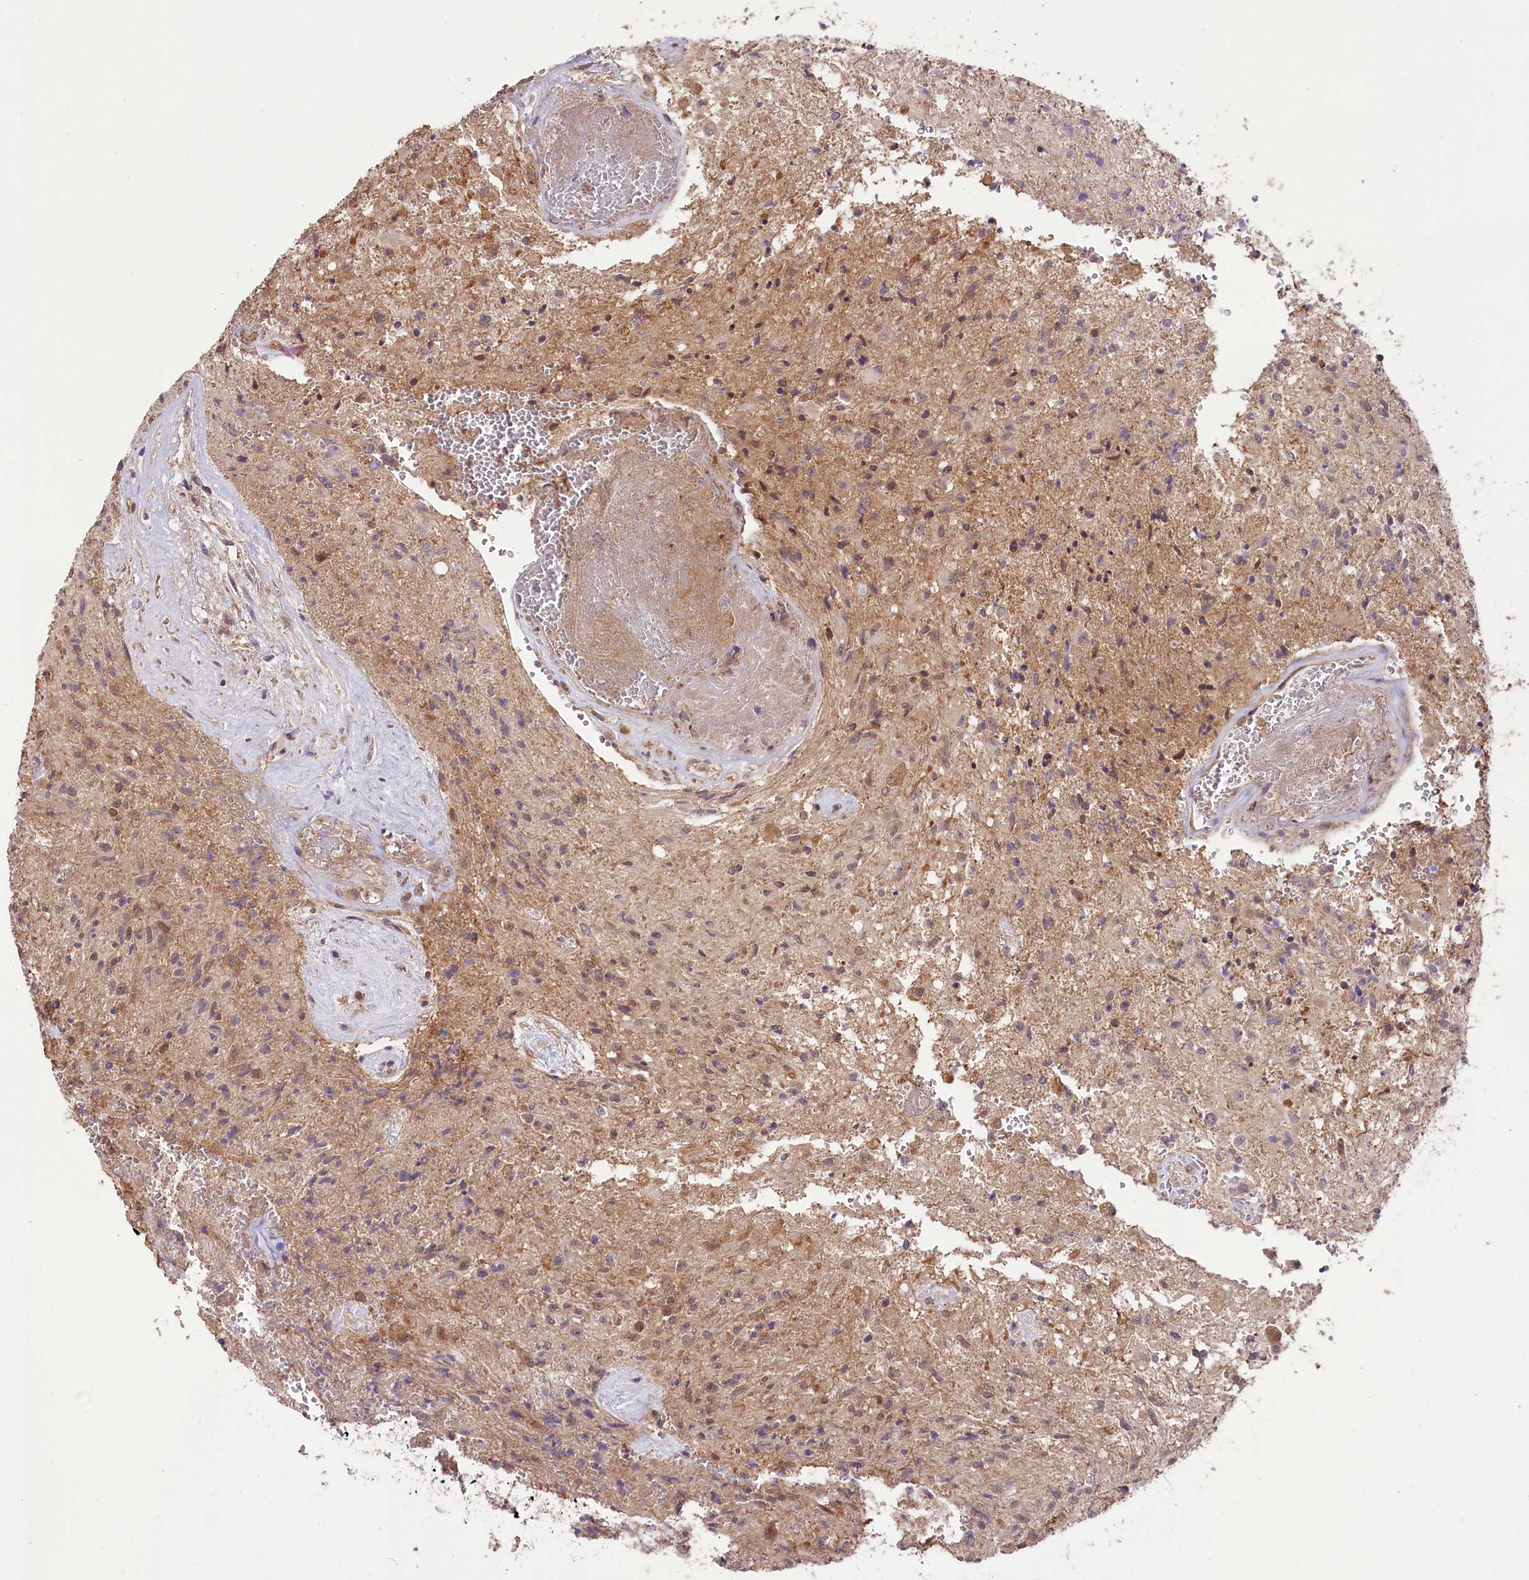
{"staining": {"intensity": "negative", "quantity": "none", "location": "none"}, "tissue": "glioma", "cell_type": "Tumor cells", "image_type": "cancer", "snomed": [{"axis": "morphology", "description": "Glioma, malignant, High grade"}, {"axis": "topography", "description": "Brain"}], "caption": "Tumor cells are negative for protein expression in human high-grade glioma (malignant).", "gene": "RIC8A", "patient": {"sex": "male", "age": 56}}